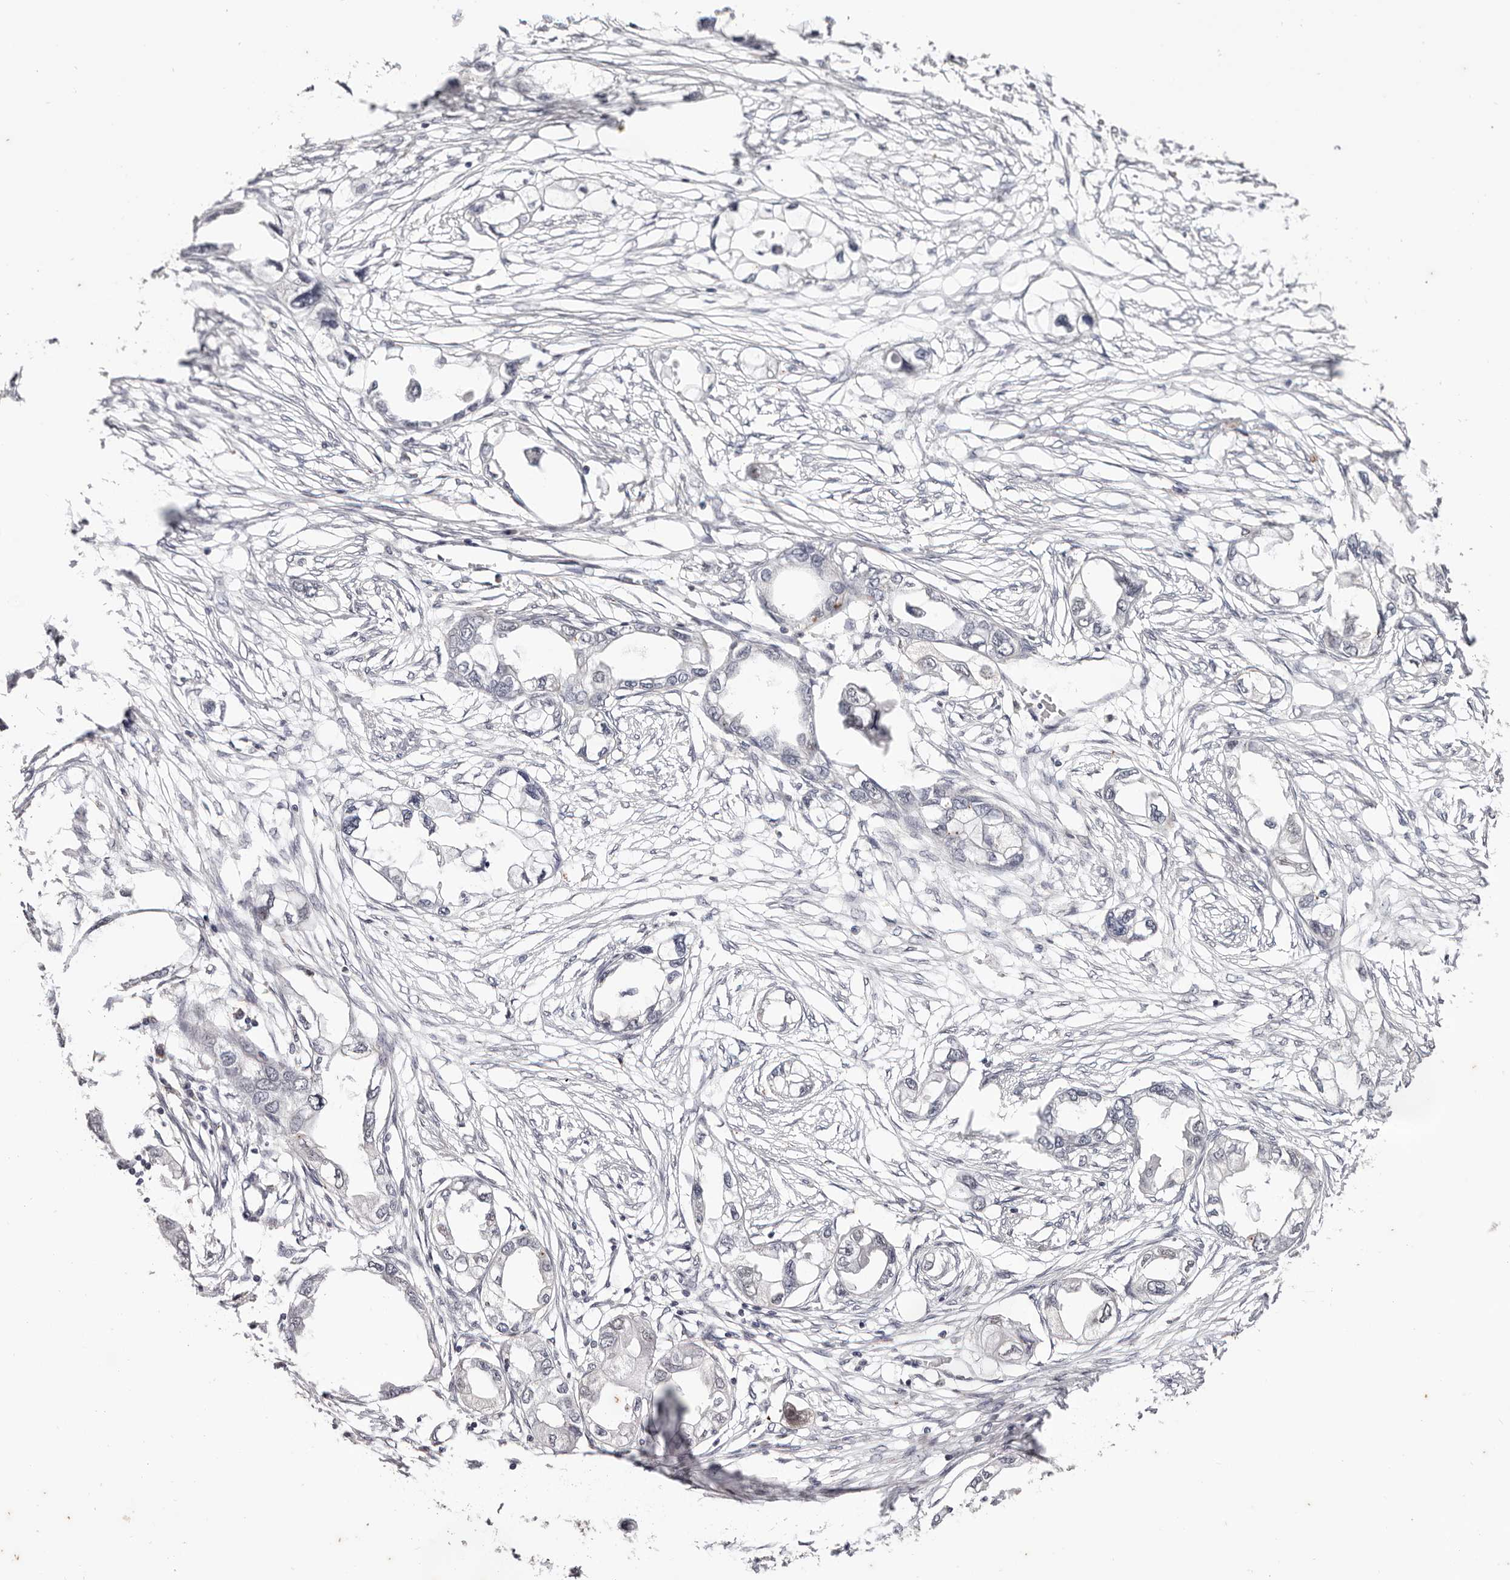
{"staining": {"intensity": "negative", "quantity": "none", "location": "none"}, "tissue": "endometrial cancer", "cell_type": "Tumor cells", "image_type": "cancer", "snomed": [{"axis": "morphology", "description": "Adenocarcinoma, NOS"}, {"axis": "morphology", "description": "Adenocarcinoma, metastatic, NOS"}, {"axis": "topography", "description": "Adipose tissue"}, {"axis": "topography", "description": "Endometrium"}], "caption": "This is an immunohistochemistry (IHC) photomicrograph of human endometrial metastatic adenocarcinoma. There is no positivity in tumor cells.", "gene": "TYW3", "patient": {"sex": "female", "age": 67}}